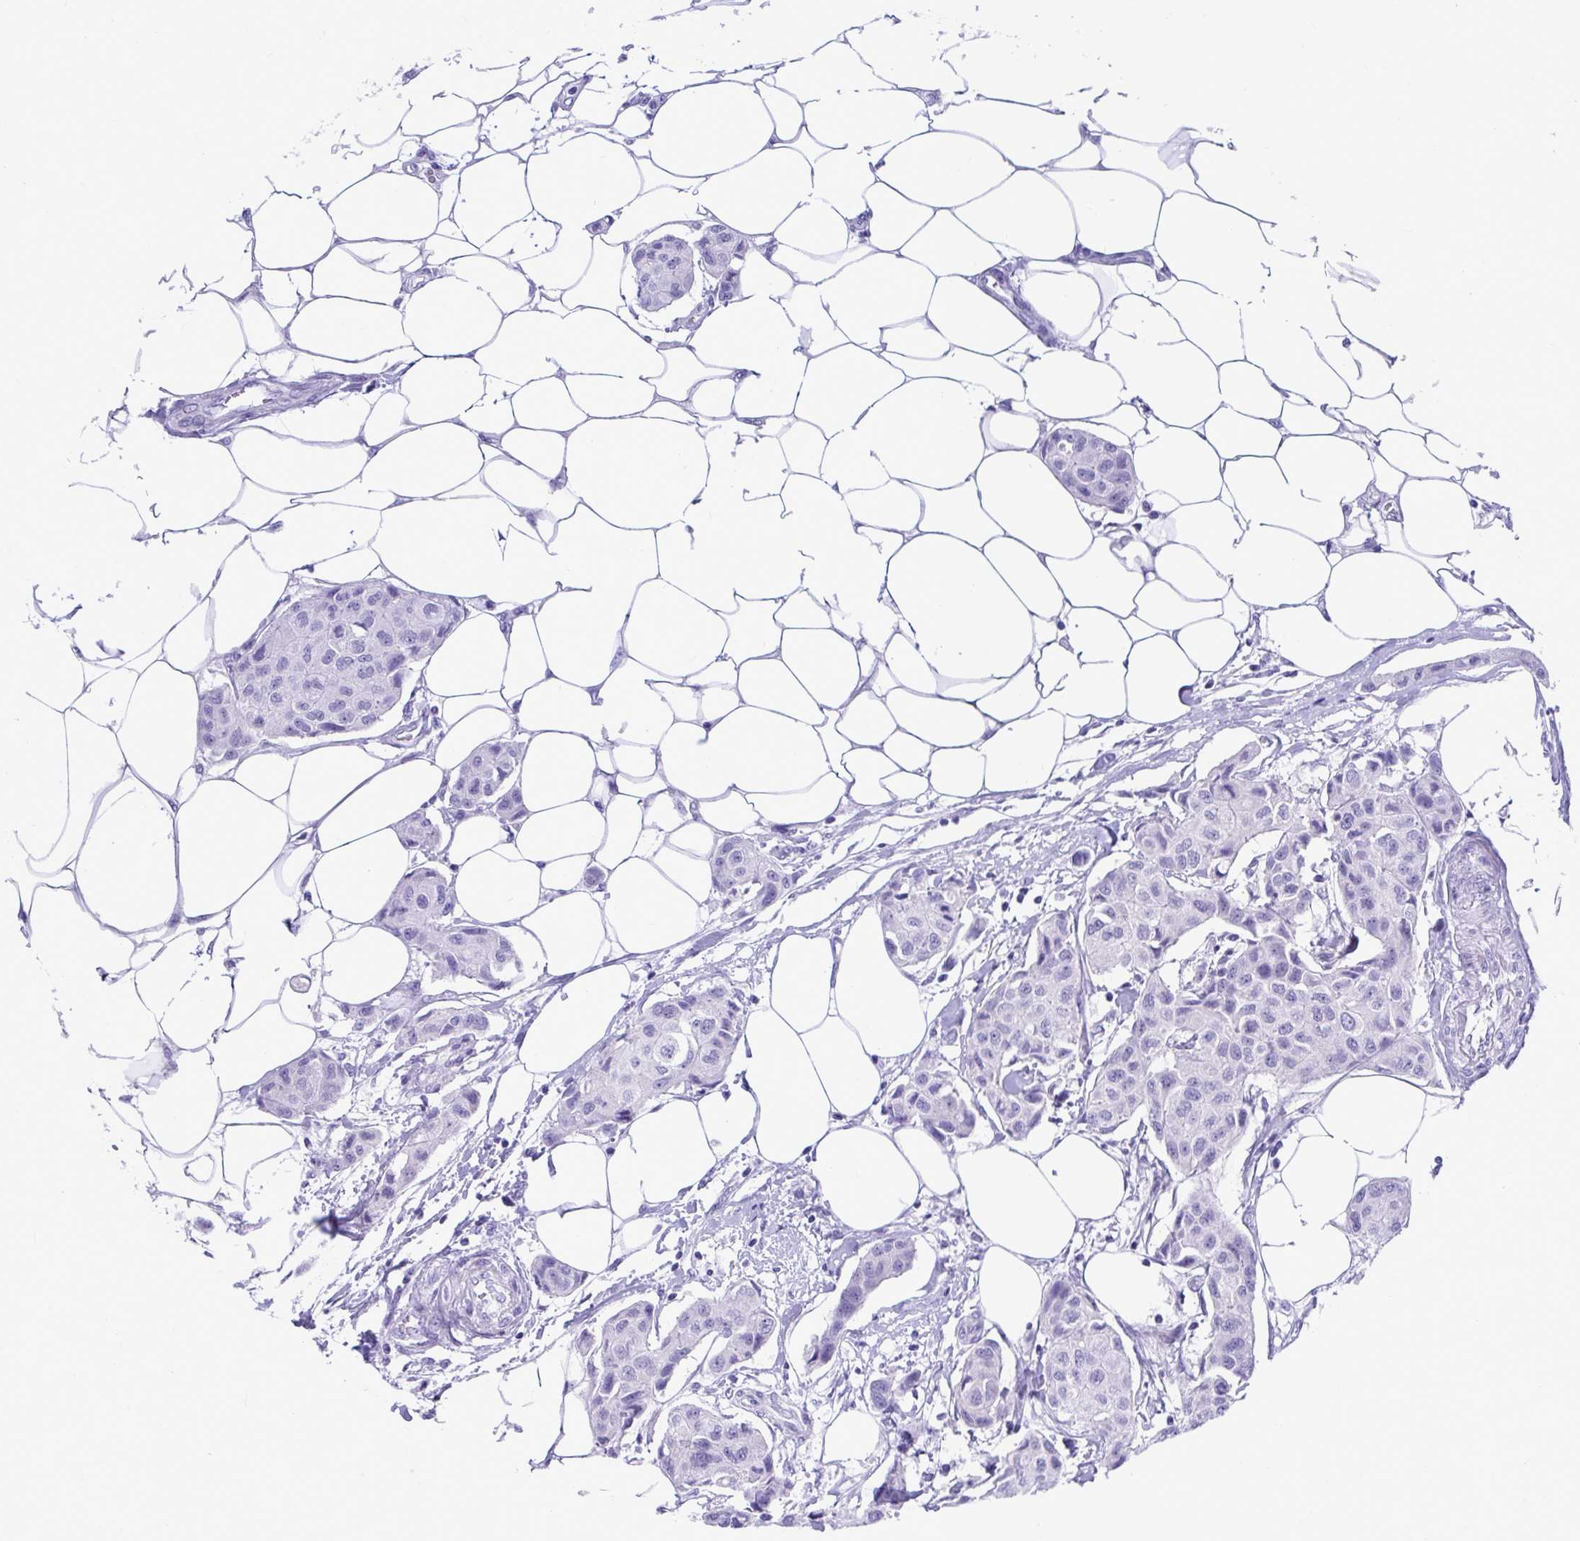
{"staining": {"intensity": "negative", "quantity": "none", "location": "none"}, "tissue": "breast cancer", "cell_type": "Tumor cells", "image_type": "cancer", "snomed": [{"axis": "morphology", "description": "Duct carcinoma"}, {"axis": "topography", "description": "Breast"}, {"axis": "topography", "description": "Lymph node"}], "caption": "A high-resolution micrograph shows IHC staining of breast cancer, which shows no significant staining in tumor cells.", "gene": "TTC30B", "patient": {"sex": "female", "age": 80}}